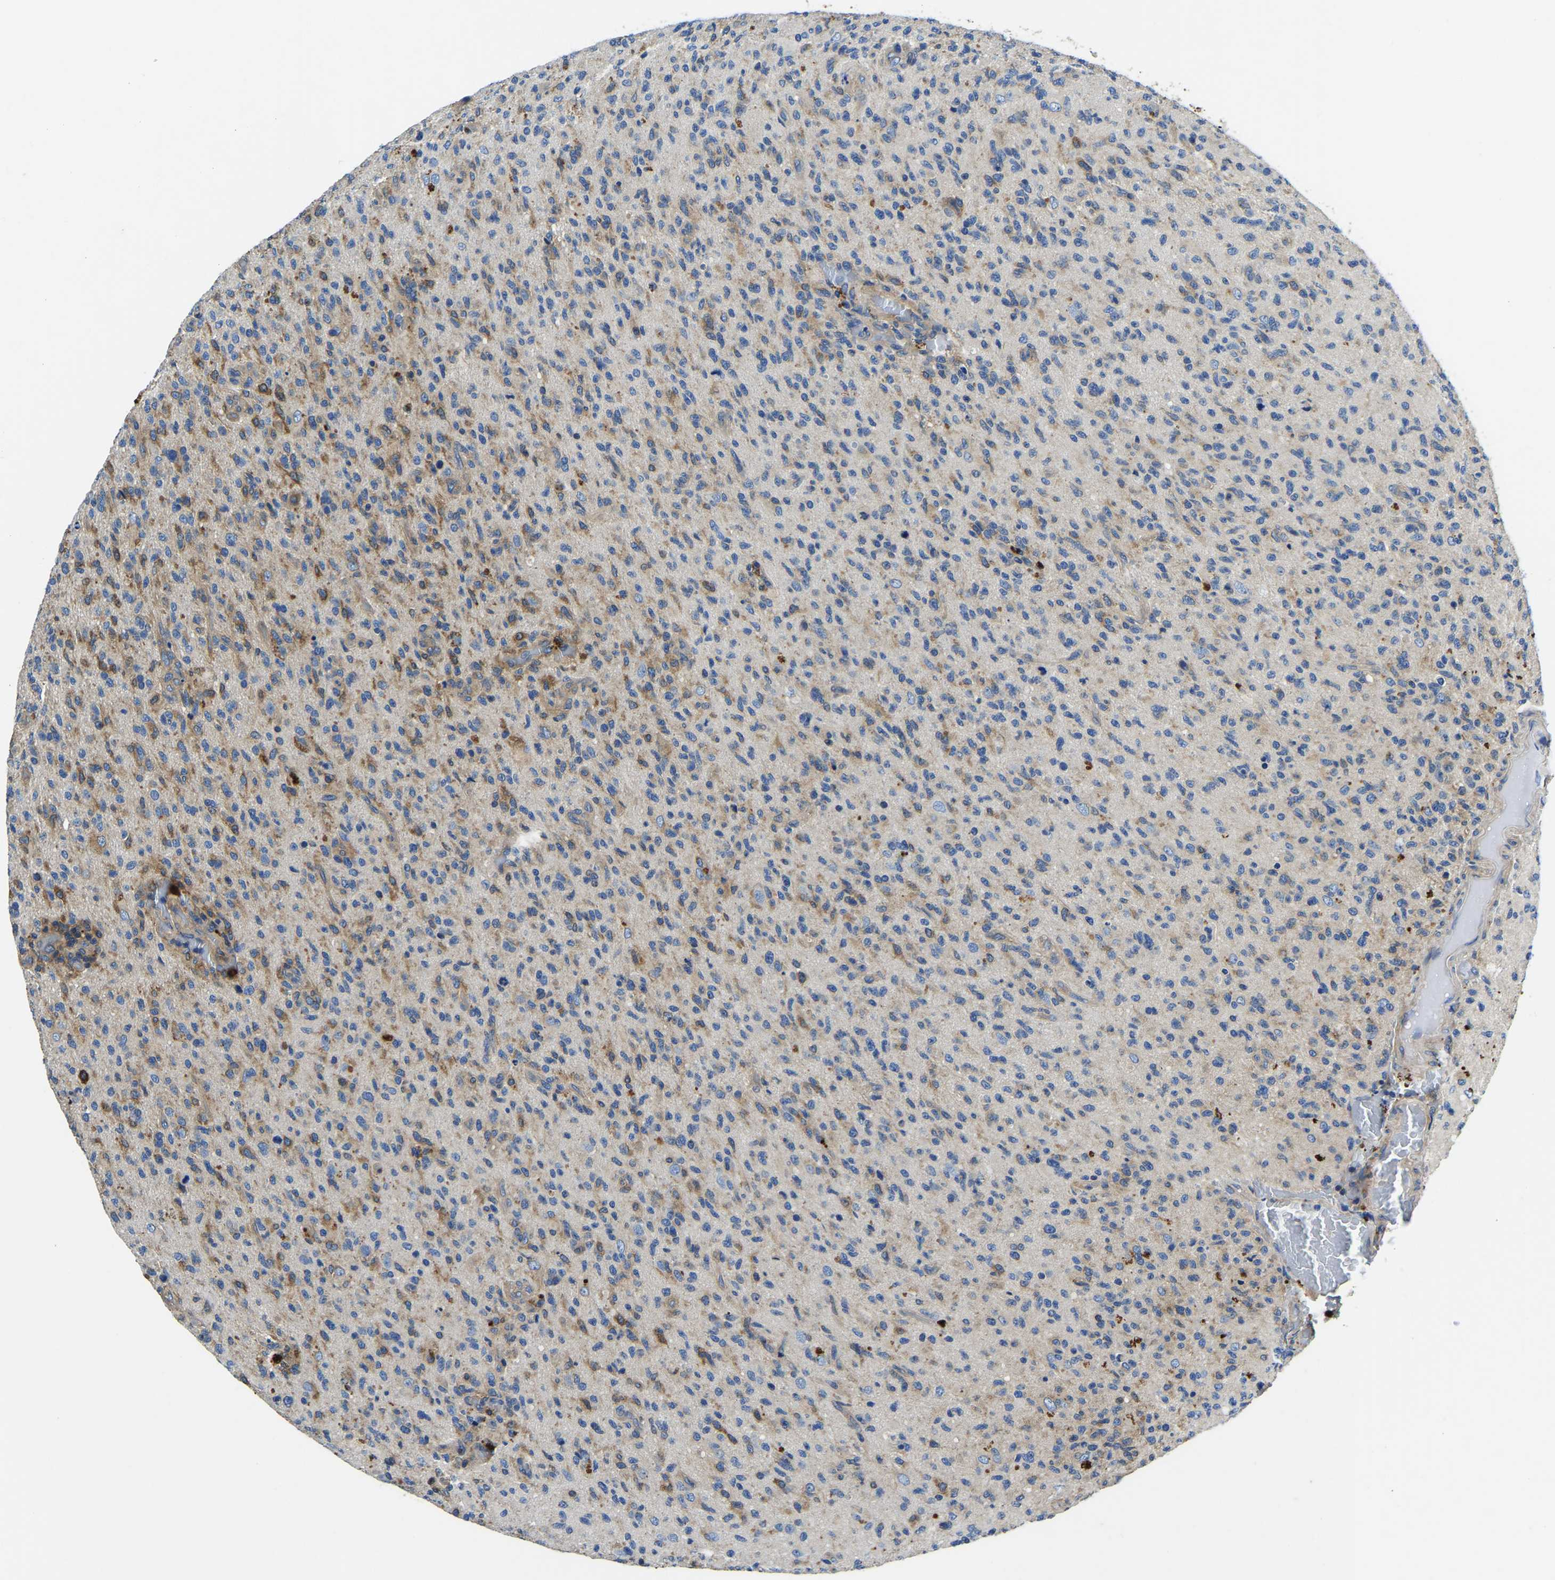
{"staining": {"intensity": "moderate", "quantity": "25%-75%", "location": "cytoplasmic/membranous"}, "tissue": "glioma", "cell_type": "Tumor cells", "image_type": "cancer", "snomed": [{"axis": "morphology", "description": "Glioma, malignant, High grade"}, {"axis": "topography", "description": "Brain"}], "caption": "Protein expression analysis of glioma displays moderate cytoplasmic/membranous staining in about 25%-75% of tumor cells.", "gene": "STAT2", "patient": {"sex": "male", "age": 71}}